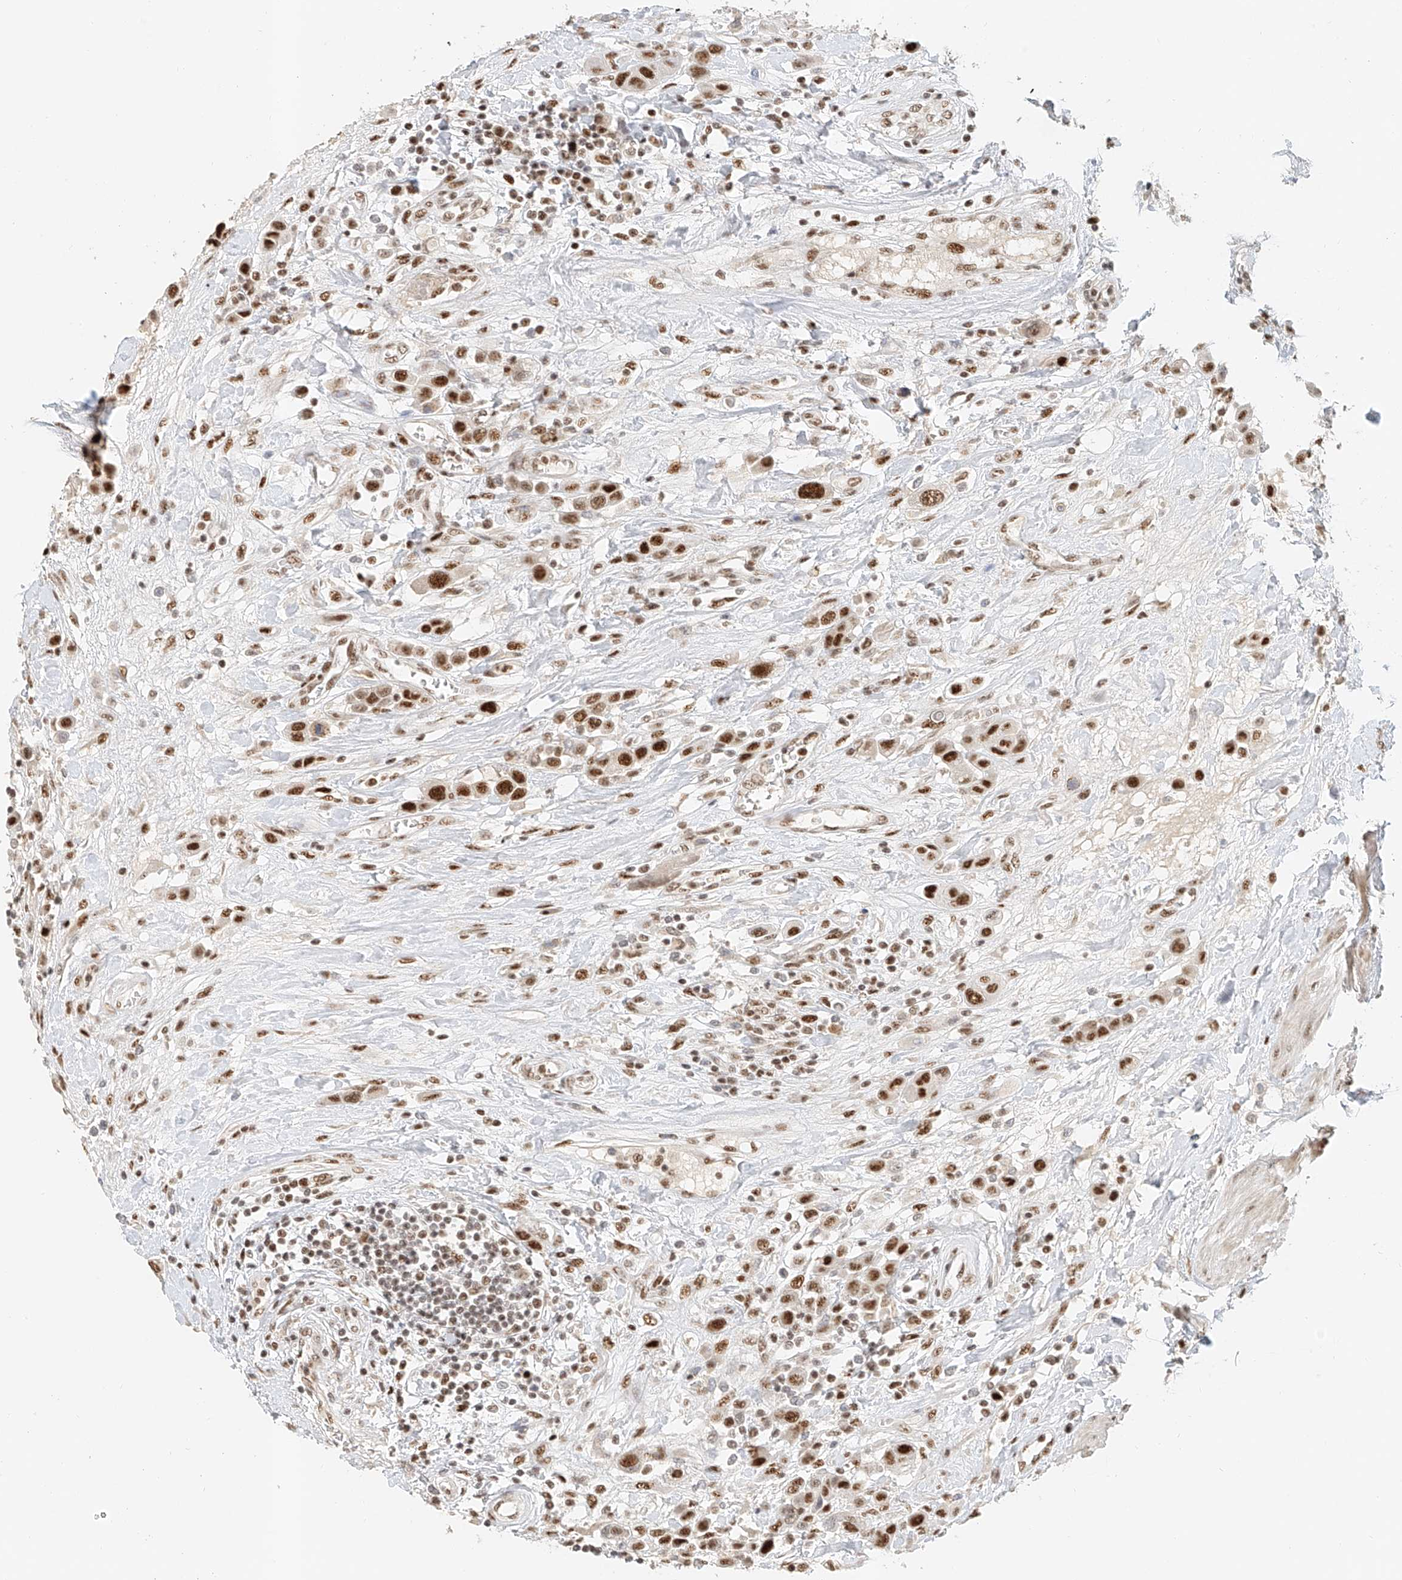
{"staining": {"intensity": "strong", "quantity": ">75%", "location": "nuclear"}, "tissue": "urothelial cancer", "cell_type": "Tumor cells", "image_type": "cancer", "snomed": [{"axis": "morphology", "description": "Urothelial carcinoma, High grade"}, {"axis": "topography", "description": "Urinary bladder"}], "caption": "A brown stain labels strong nuclear staining of a protein in urothelial carcinoma (high-grade) tumor cells.", "gene": "CXorf58", "patient": {"sex": "male", "age": 50}}